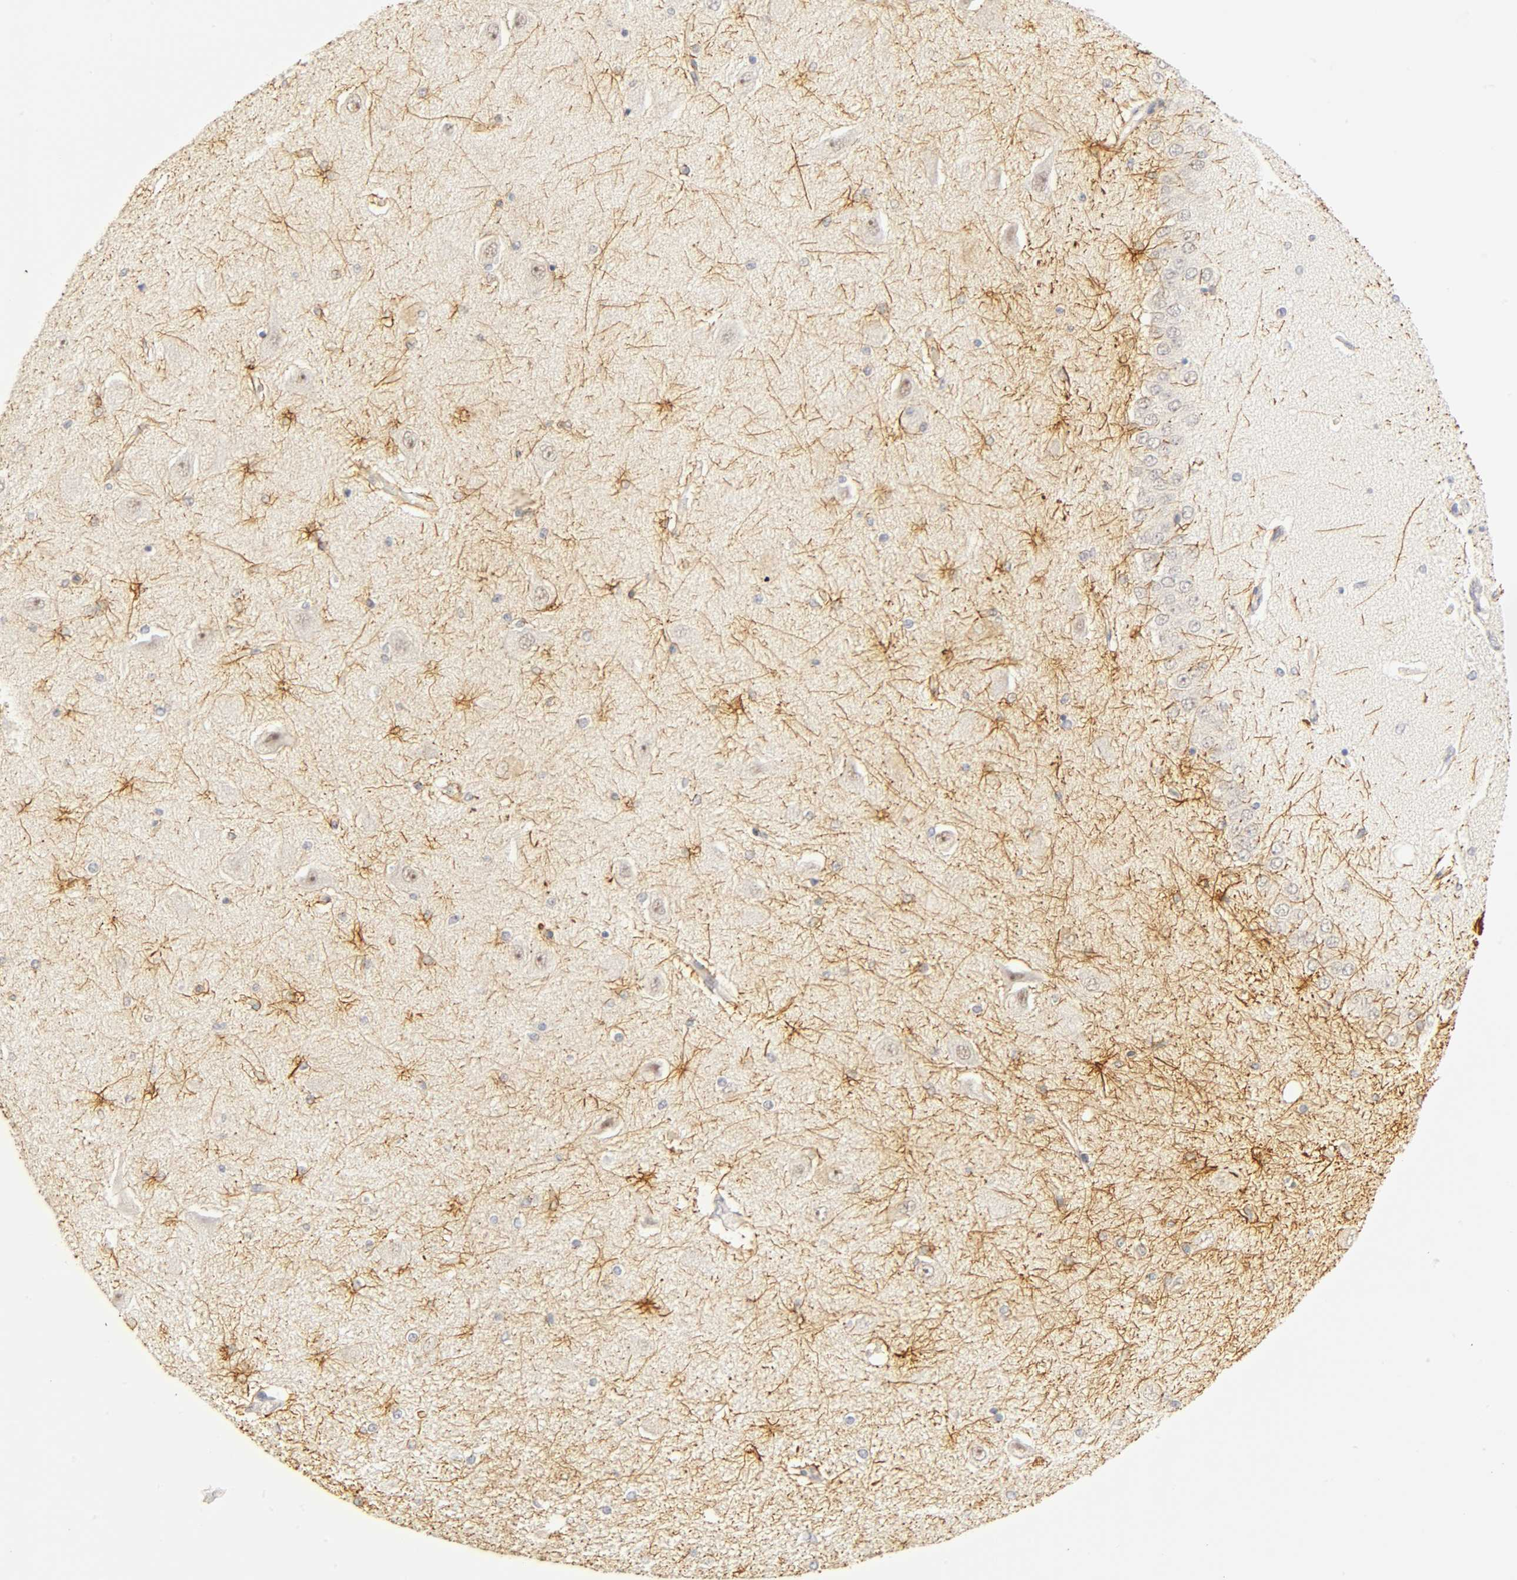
{"staining": {"intensity": "weak", "quantity": "25%-75%", "location": "cytoplasmic/membranous,nuclear"}, "tissue": "hippocampus", "cell_type": "Glial cells", "image_type": "normal", "snomed": [{"axis": "morphology", "description": "Normal tissue, NOS"}, {"axis": "topography", "description": "Hippocampus"}], "caption": "Hippocampus stained with DAB (3,3'-diaminobenzidine) IHC reveals low levels of weak cytoplasmic/membranous,nuclear positivity in about 25%-75% of glial cells. (DAB IHC, brown staining for protein, blue staining for nuclei).", "gene": "MNAT1", "patient": {"sex": "female", "age": 54}}